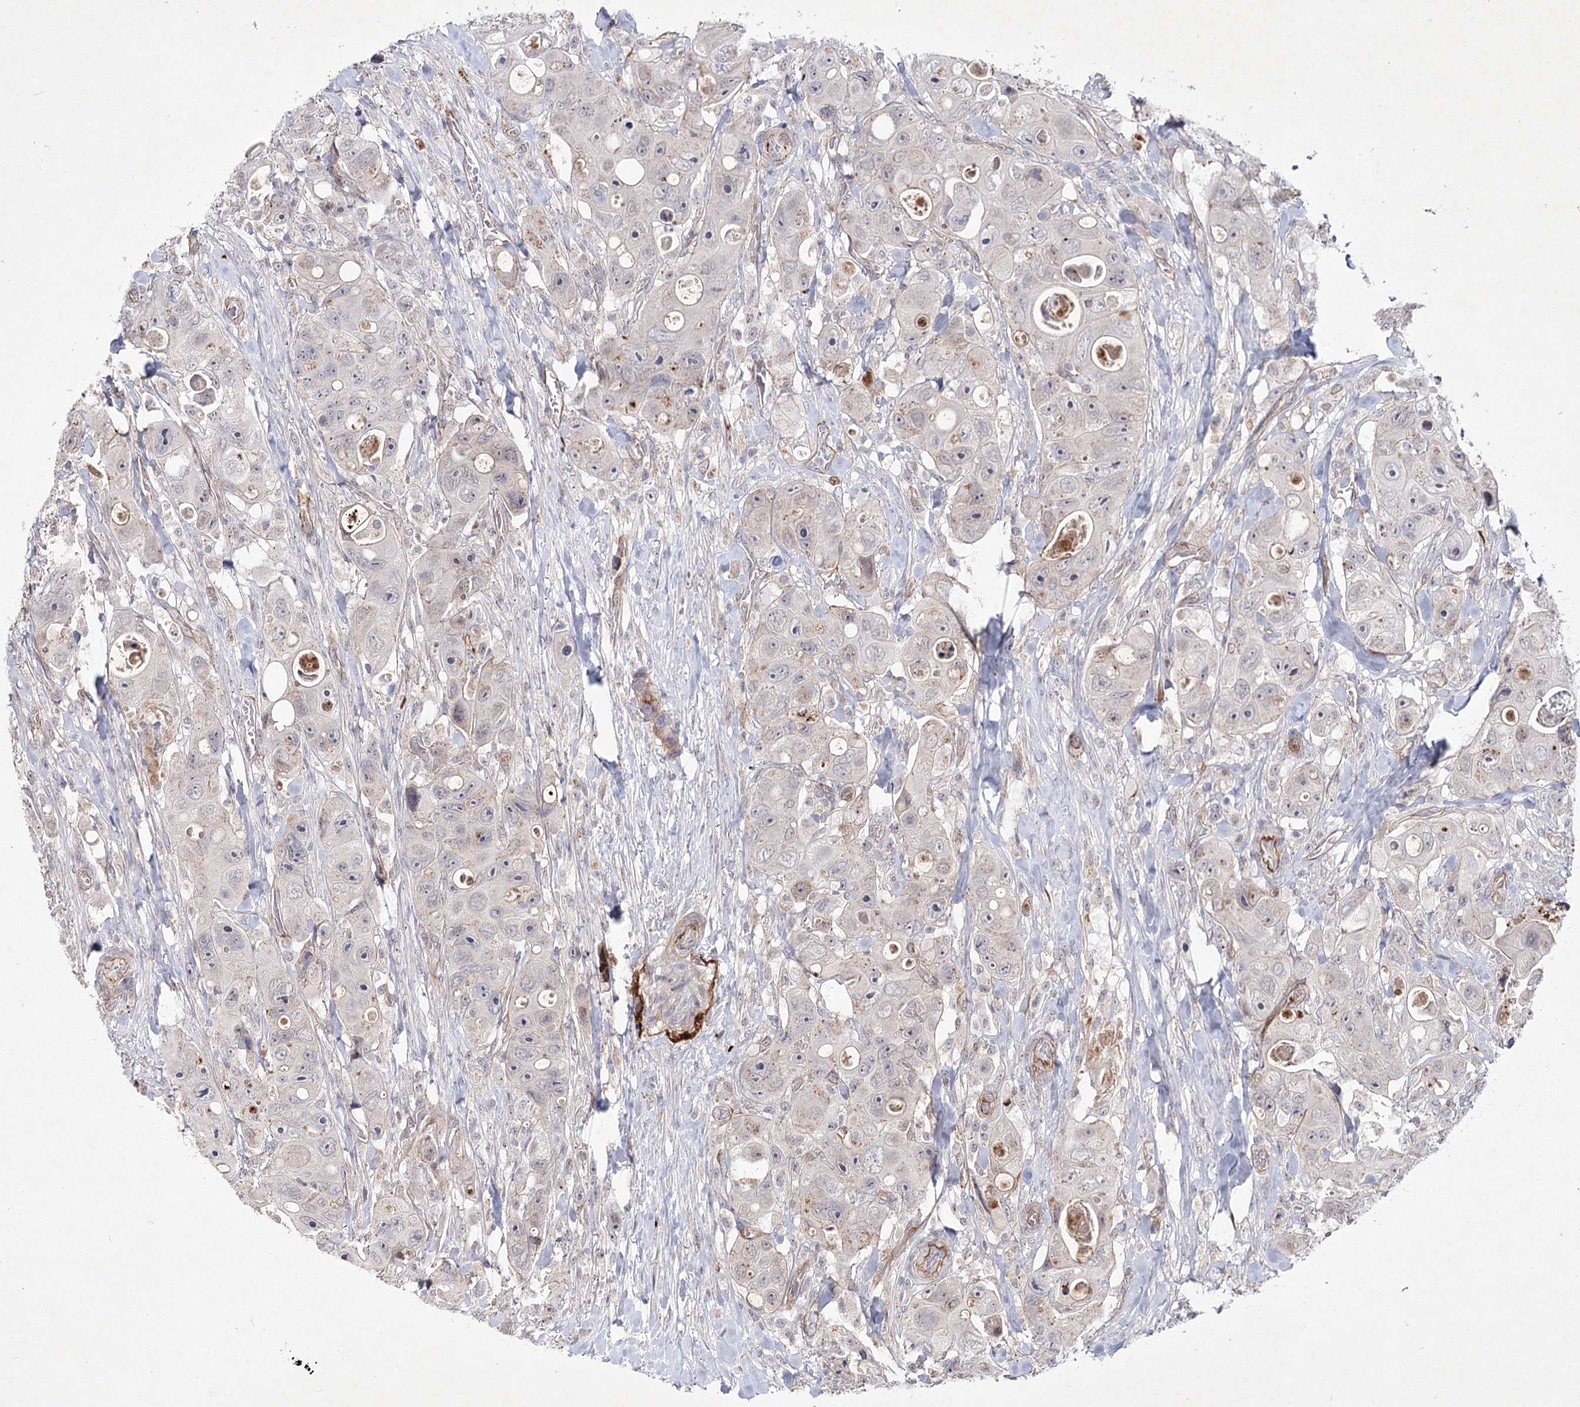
{"staining": {"intensity": "negative", "quantity": "none", "location": "none"}, "tissue": "colorectal cancer", "cell_type": "Tumor cells", "image_type": "cancer", "snomed": [{"axis": "morphology", "description": "Adenocarcinoma, NOS"}, {"axis": "topography", "description": "Colon"}], "caption": "A high-resolution image shows immunohistochemistry (IHC) staining of adenocarcinoma (colorectal), which demonstrates no significant positivity in tumor cells.", "gene": "ATL2", "patient": {"sex": "female", "age": 46}}